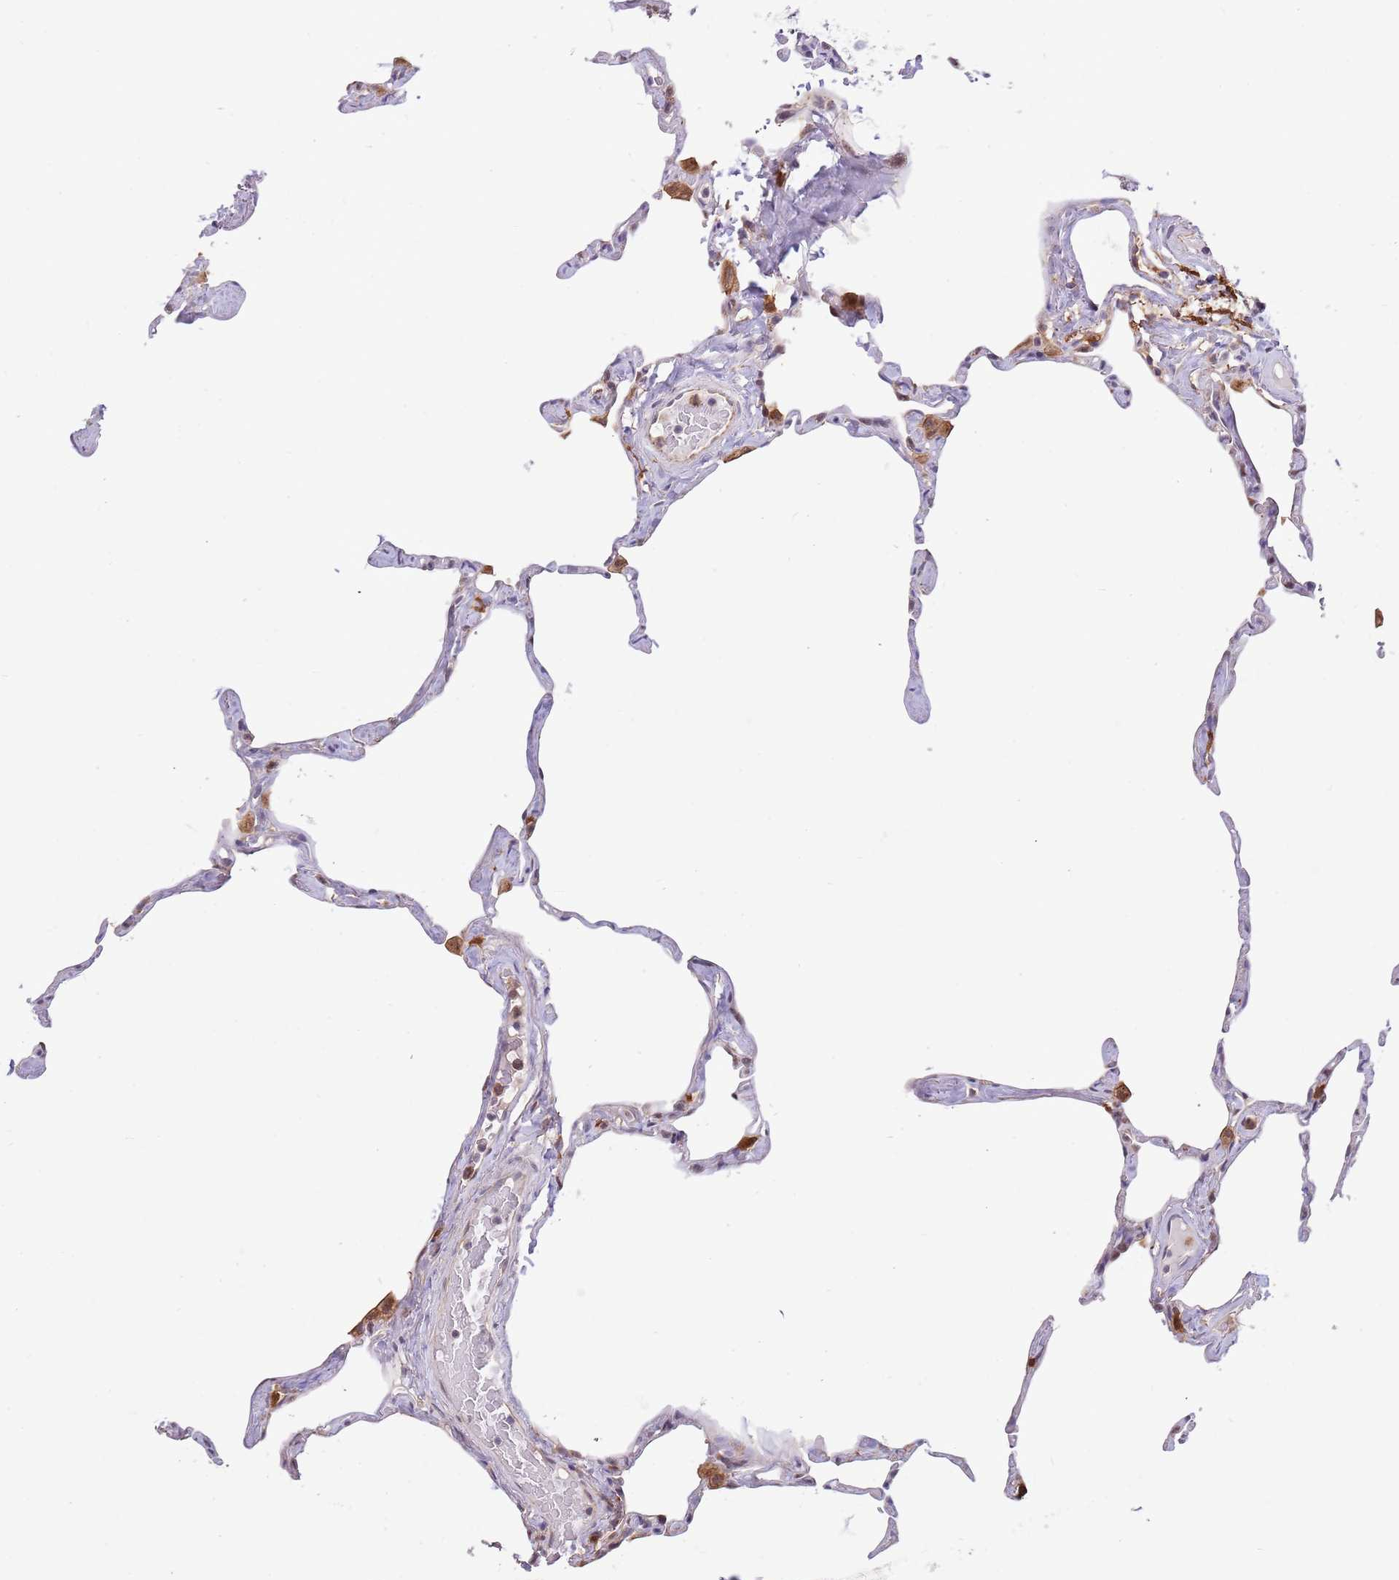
{"staining": {"intensity": "negative", "quantity": "none", "location": "none"}, "tissue": "lung", "cell_type": "Alveolar cells", "image_type": "normal", "snomed": [{"axis": "morphology", "description": "Normal tissue, NOS"}, {"axis": "topography", "description": "Lung"}], "caption": "Alveolar cells are negative for brown protein staining in unremarkable lung. (DAB immunohistochemistry visualized using brightfield microscopy, high magnification).", "gene": "CCNJL", "patient": {"sex": "male", "age": 65}}